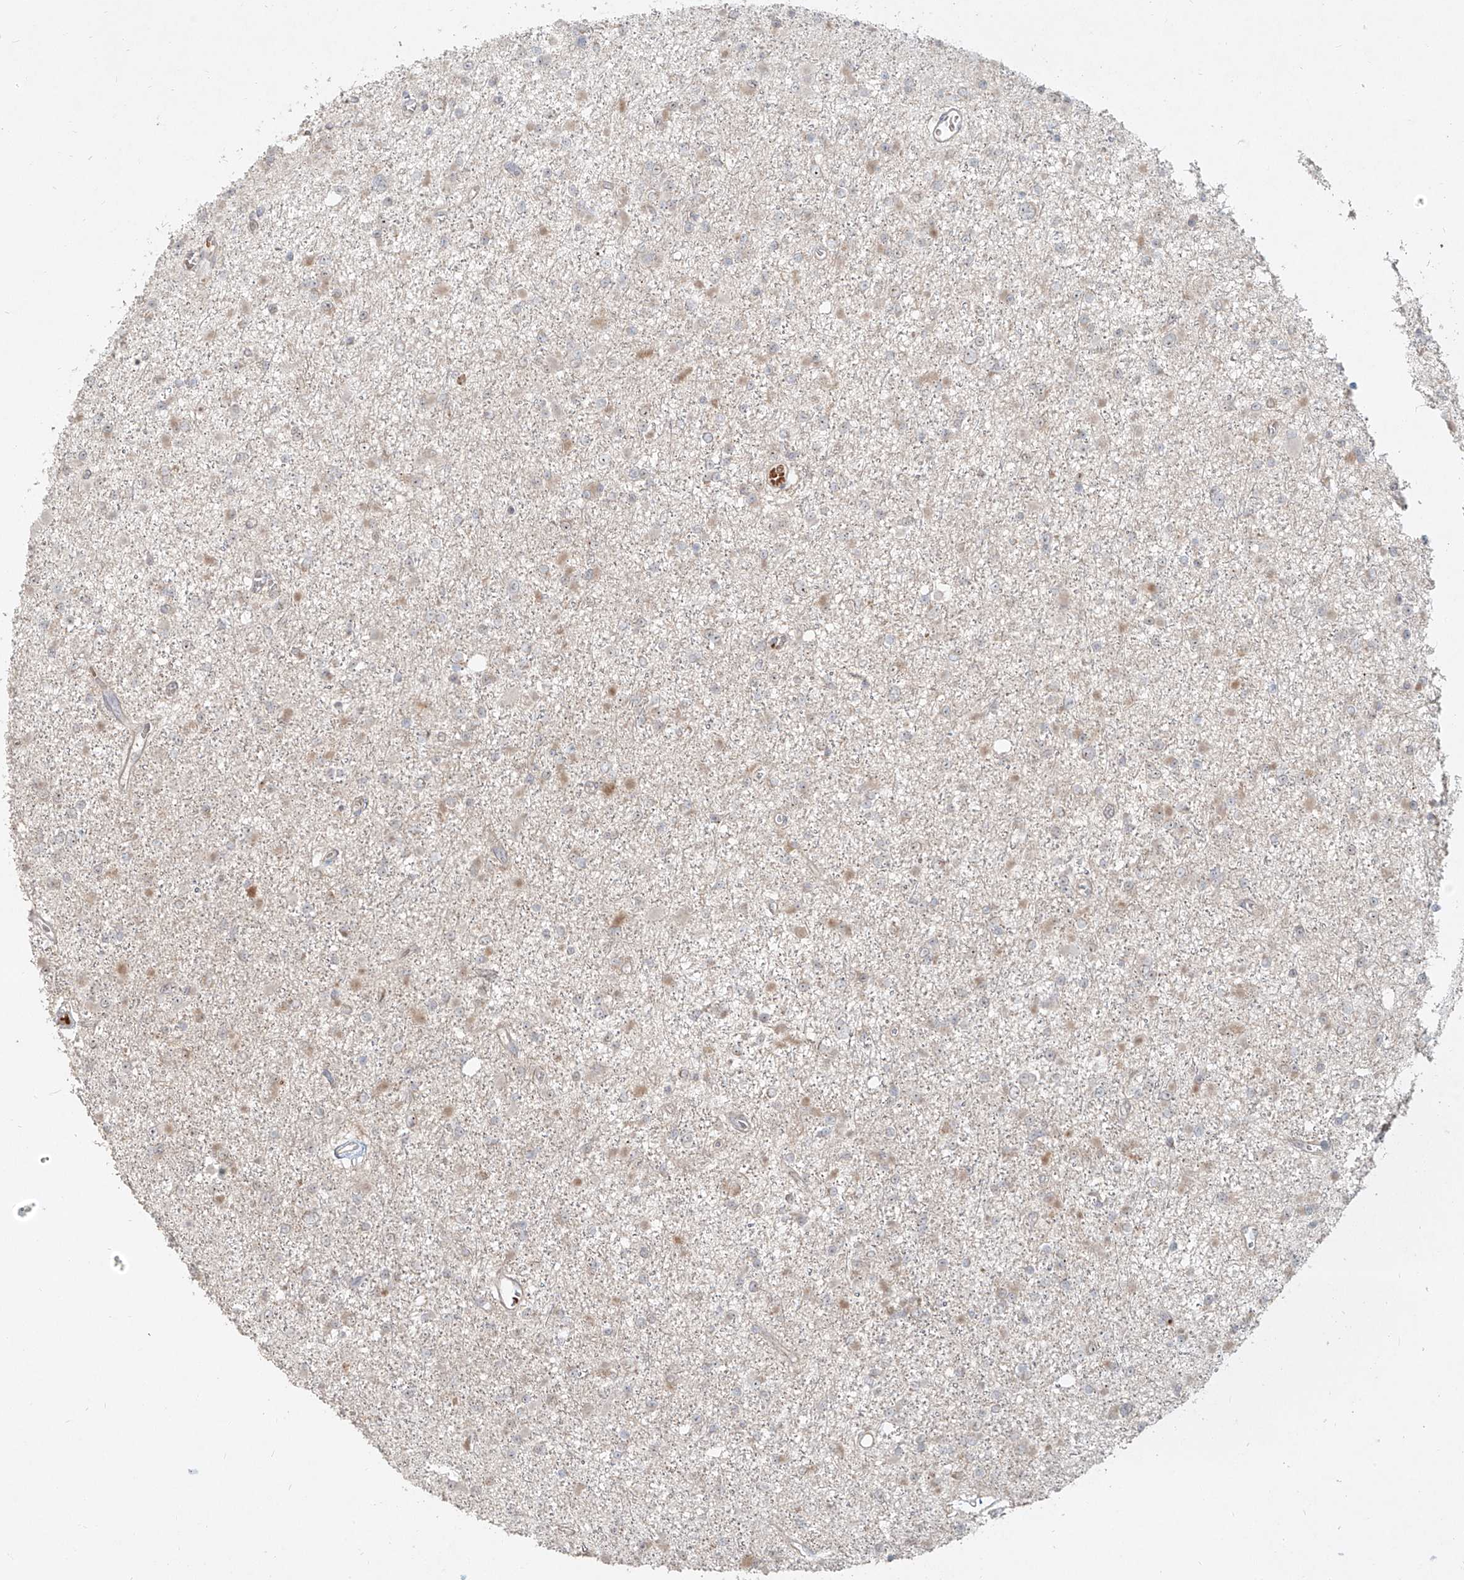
{"staining": {"intensity": "weak", "quantity": "<25%", "location": "cytoplasmic/membranous"}, "tissue": "glioma", "cell_type": "Tumor cells", "image_type": "cancer", "snomed": [{"axis": "morphology", "description": "Glioma, malignant, Low grade"}, {"axis": "topography", "description": "Brain"}], "caption": "There is no significant positivity in tumor cells of glioma.", "gene": "BYSL", "patient": {"sex": "female", "age": 22}}